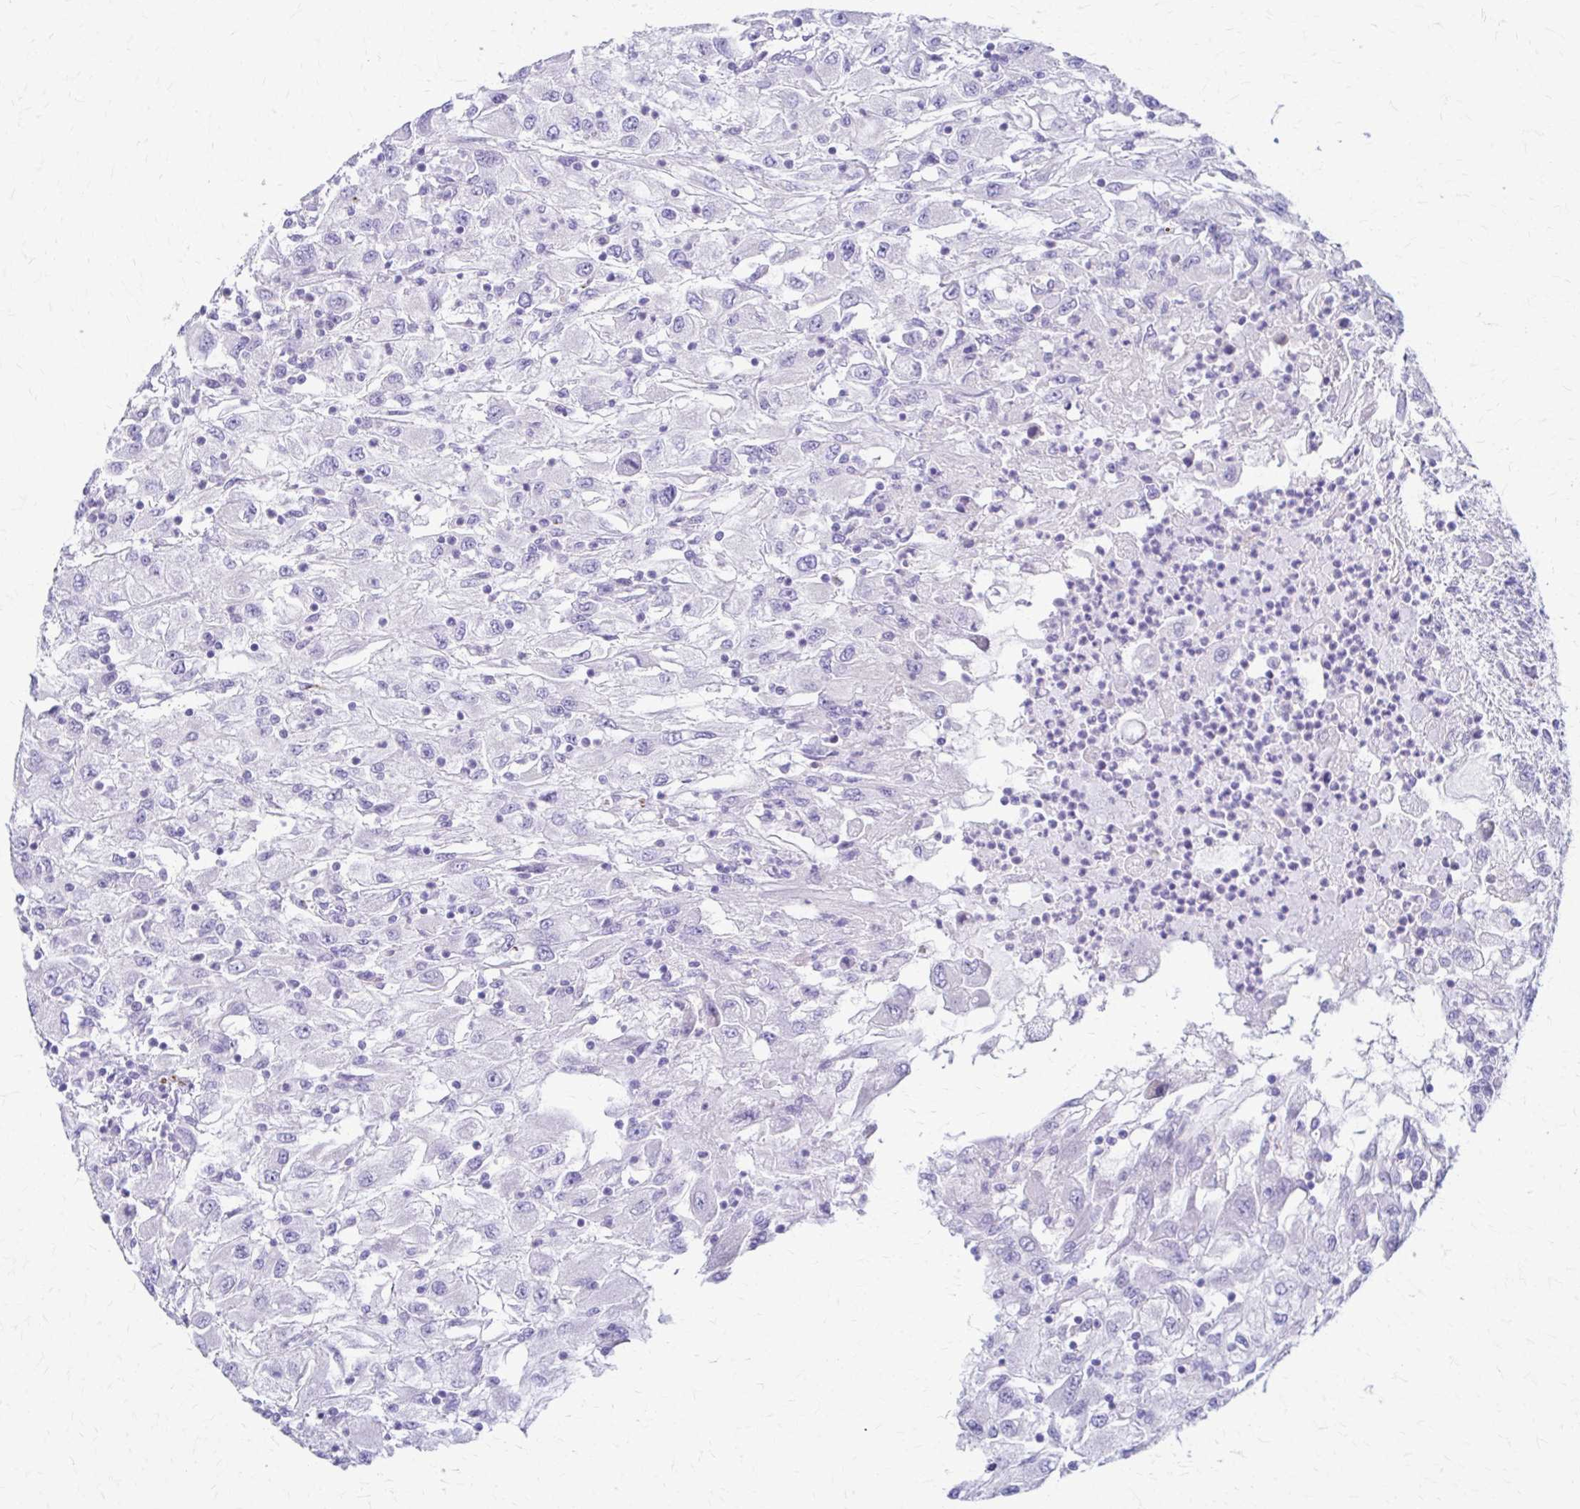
{"staining": {"intensity": "negative", "quantity": "none", "location": "none"}, "tissue": "renal cancer", "cell_type": "Tumor cells", "image_type": "cancer", "snomed": [{"axis": "morphology", "description": "Adenocarcinoma, NOS"}, {"axis": "topography", "description": "Kidney"}], "caption": "This is an IHC photomicrograph of human renal cancer (adenocarcinoma). There is no expression in tumor cells.", "gene": "DSP", "patient": {"sex": "female", "age": 67}}